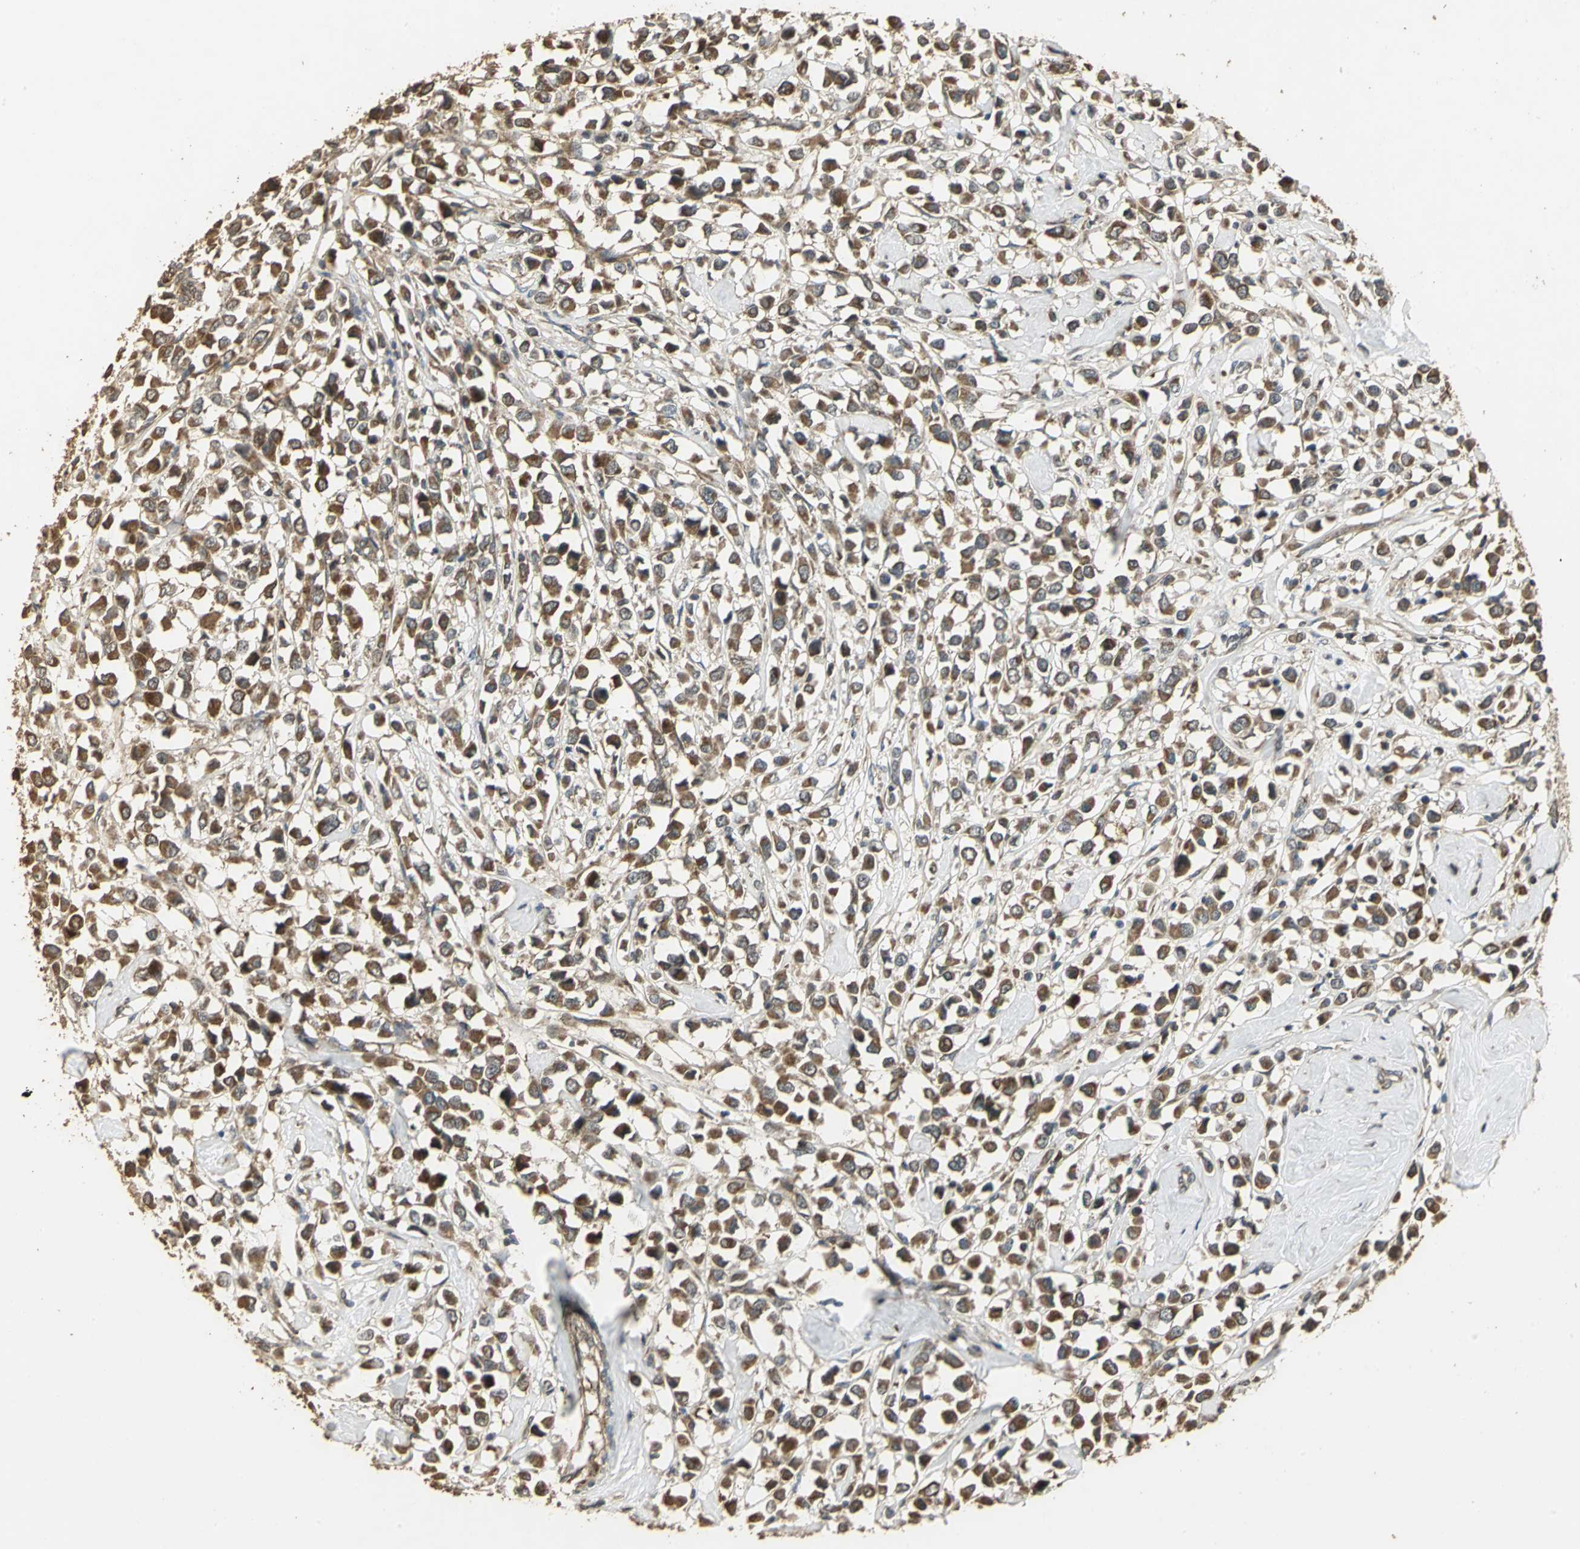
{"staining": {"intensity": "strong", "quantity": ">75%", "location": "cytoplasmic/membranous"}, "tissue": "breast cancer", "cell_type": "Tumor cells", "image_type": "cancer", "snomed": [{"axis": "morphology", "description": "Duct carcinoma"}, {"axis": "topography", "description": "Breast"}], "caption": "Strong cytoplasmic/membranous staining is seen in approximately >75% of tumor cells in breast intraductal carcinoma.", "gene": "KANK1", "patient": {"sex": "female", "age": 61}}